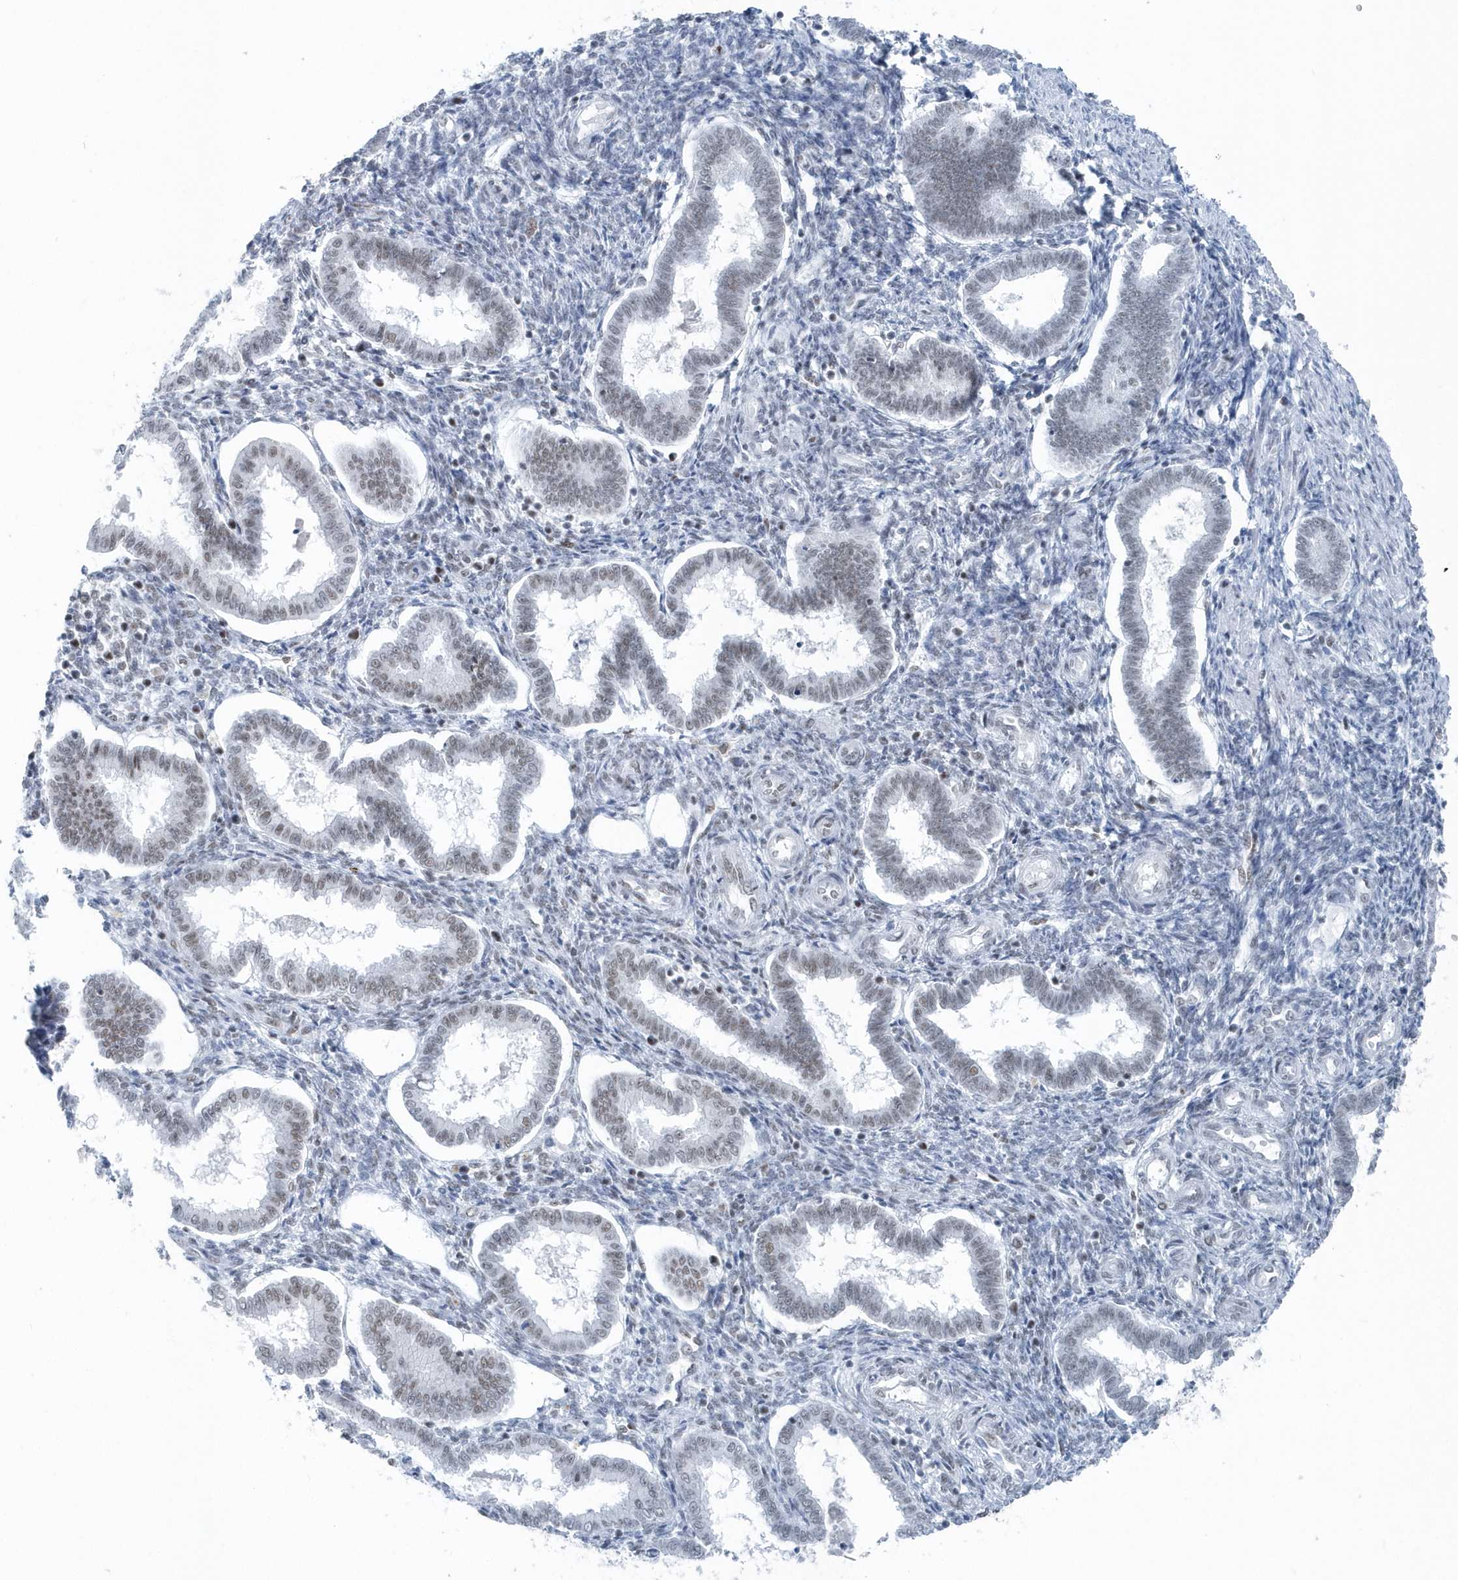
{"staining": {"intensity": "negative", "quantity": "none", "location": "none"}, "tissue": "endometrium", "cell_type": "Cells in endometrial stroma", "image_type": "normal", "snomed": [{"axis": "morphology", "description": "Normal tissue, NOS"}, {"axis": "topography", "description": "Endometrium"}], "caption": "This is an IHC histopathology image of unremarkable endometrium. There is no staining in cells in endometrial stroma.", "gene": "FIP1L1", "patient": {"sex": "female", "age": 24}}